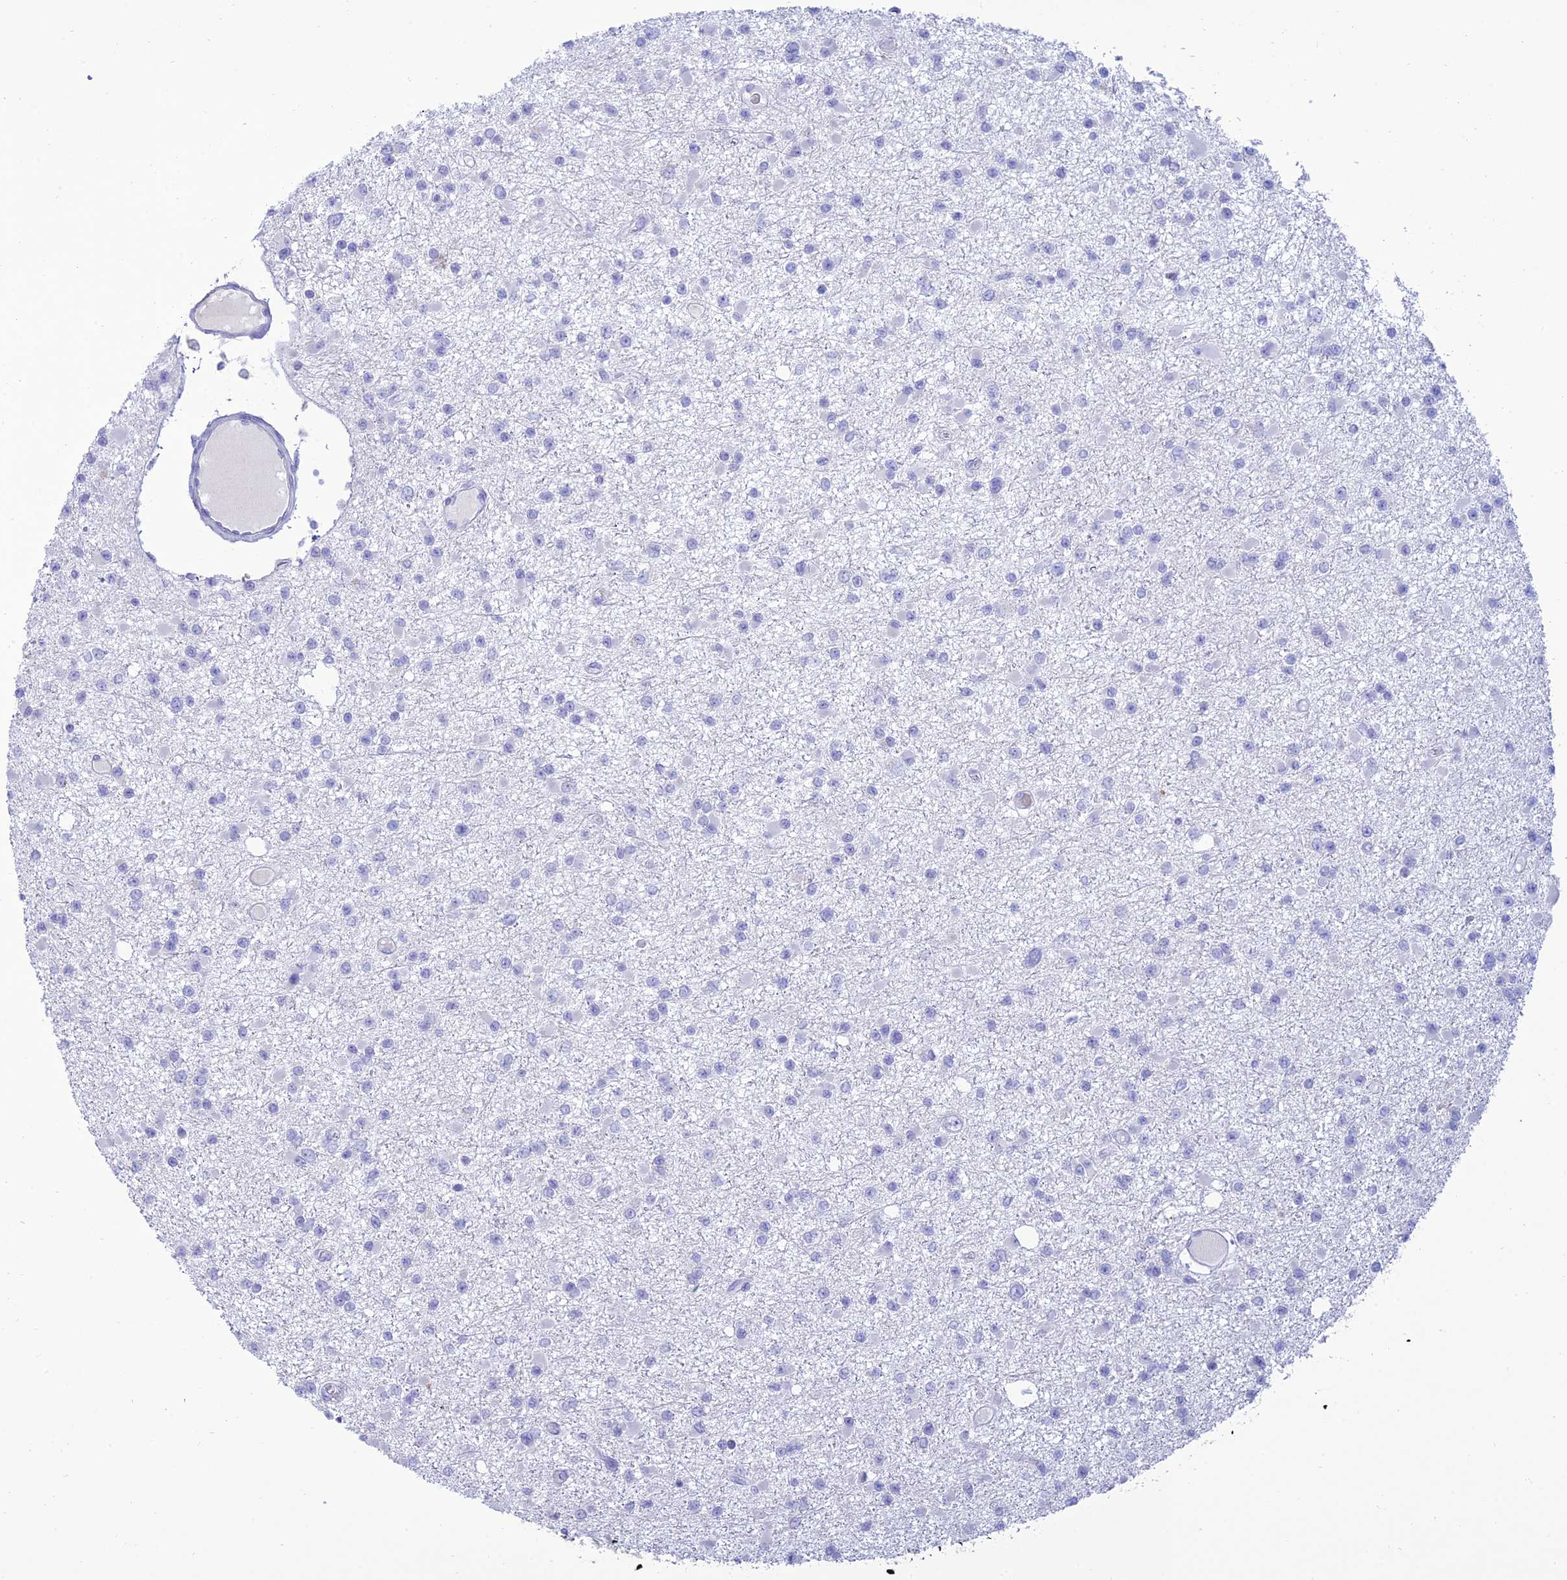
{"staining": {"intensity": "negative", "quantity": "none", "location": "none"}, "tissue": "glioma", "cell_type": "Tumor cells", "image_type": "cancer", "snomed": [{"axis": "morphology", "description": "Glioma, malignant, Low grade"}, {"axis": "topography", "description": "Brain"}], "caption": "DAB immunohistochemical staining of glioma reveals no significant positivity in tumor cells.", "gene": "MAL2", "patient": {"sex": "female", "age": 22}}